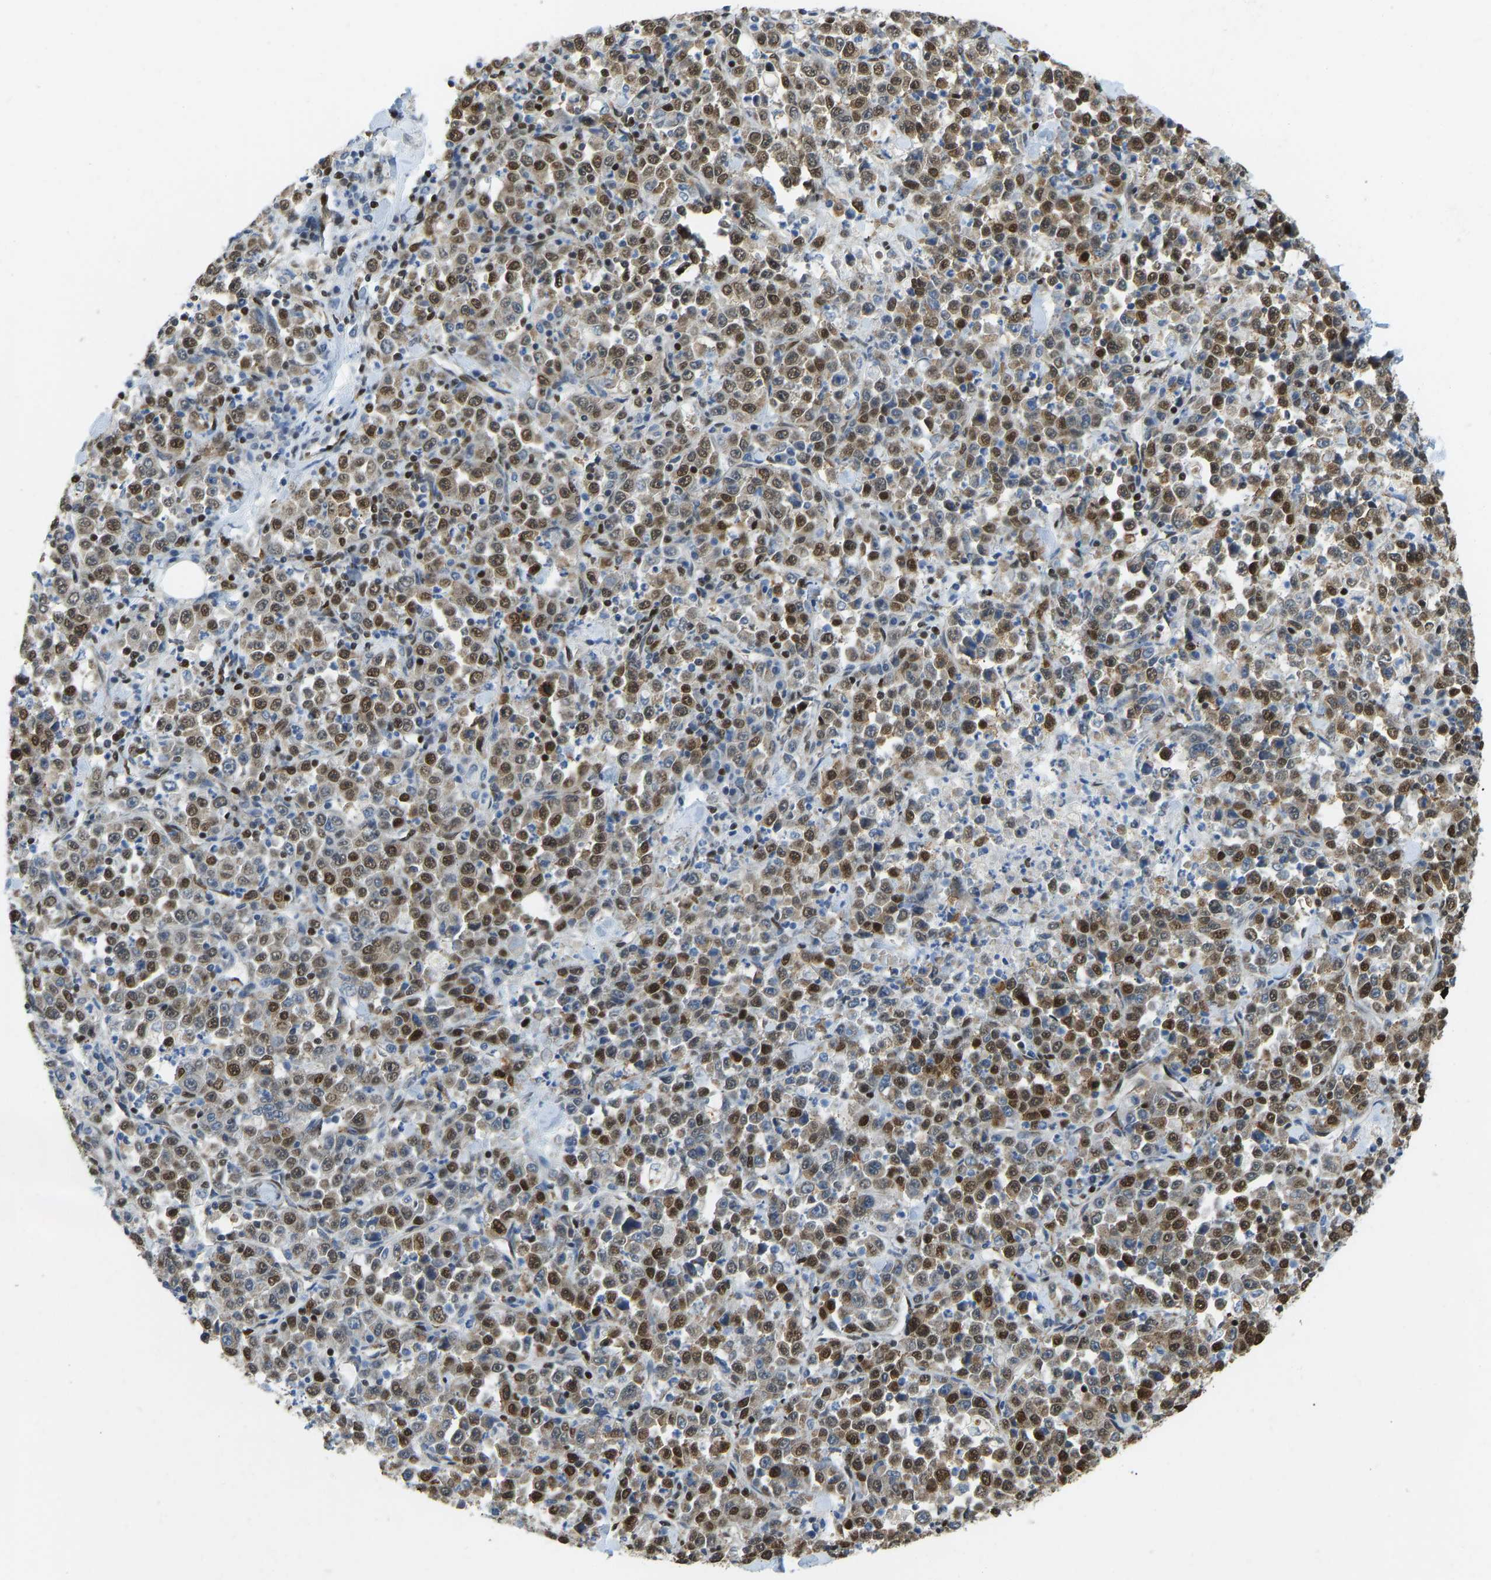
{"staining": {"intensity": "strong", "quantity": "25%-75%", "location": "nuclear"}, "tissue": "stomach cancer", "cell_type": "Tumor cells", "image_type": "cancer", "snomed": [{"axis": "morphology", "description": "Normal tissue, NOS"}, {"axis": "morphology", "description": "Adenocarcinoma, NOS"}, {"axis": "topography", "description": "Stomach, upper"}, {"axis": "topography", "description": "Stomach"}], "caption": "Immunohistochemistry (DAB (3,3'-diaminobenzidine)) staining of human stomach cancer reveals strong nuclear protein staining in about 25%-75% of tumor cells.", "gene": "ZSCAN20", "patient": {"sex": "male", "age": 59}}